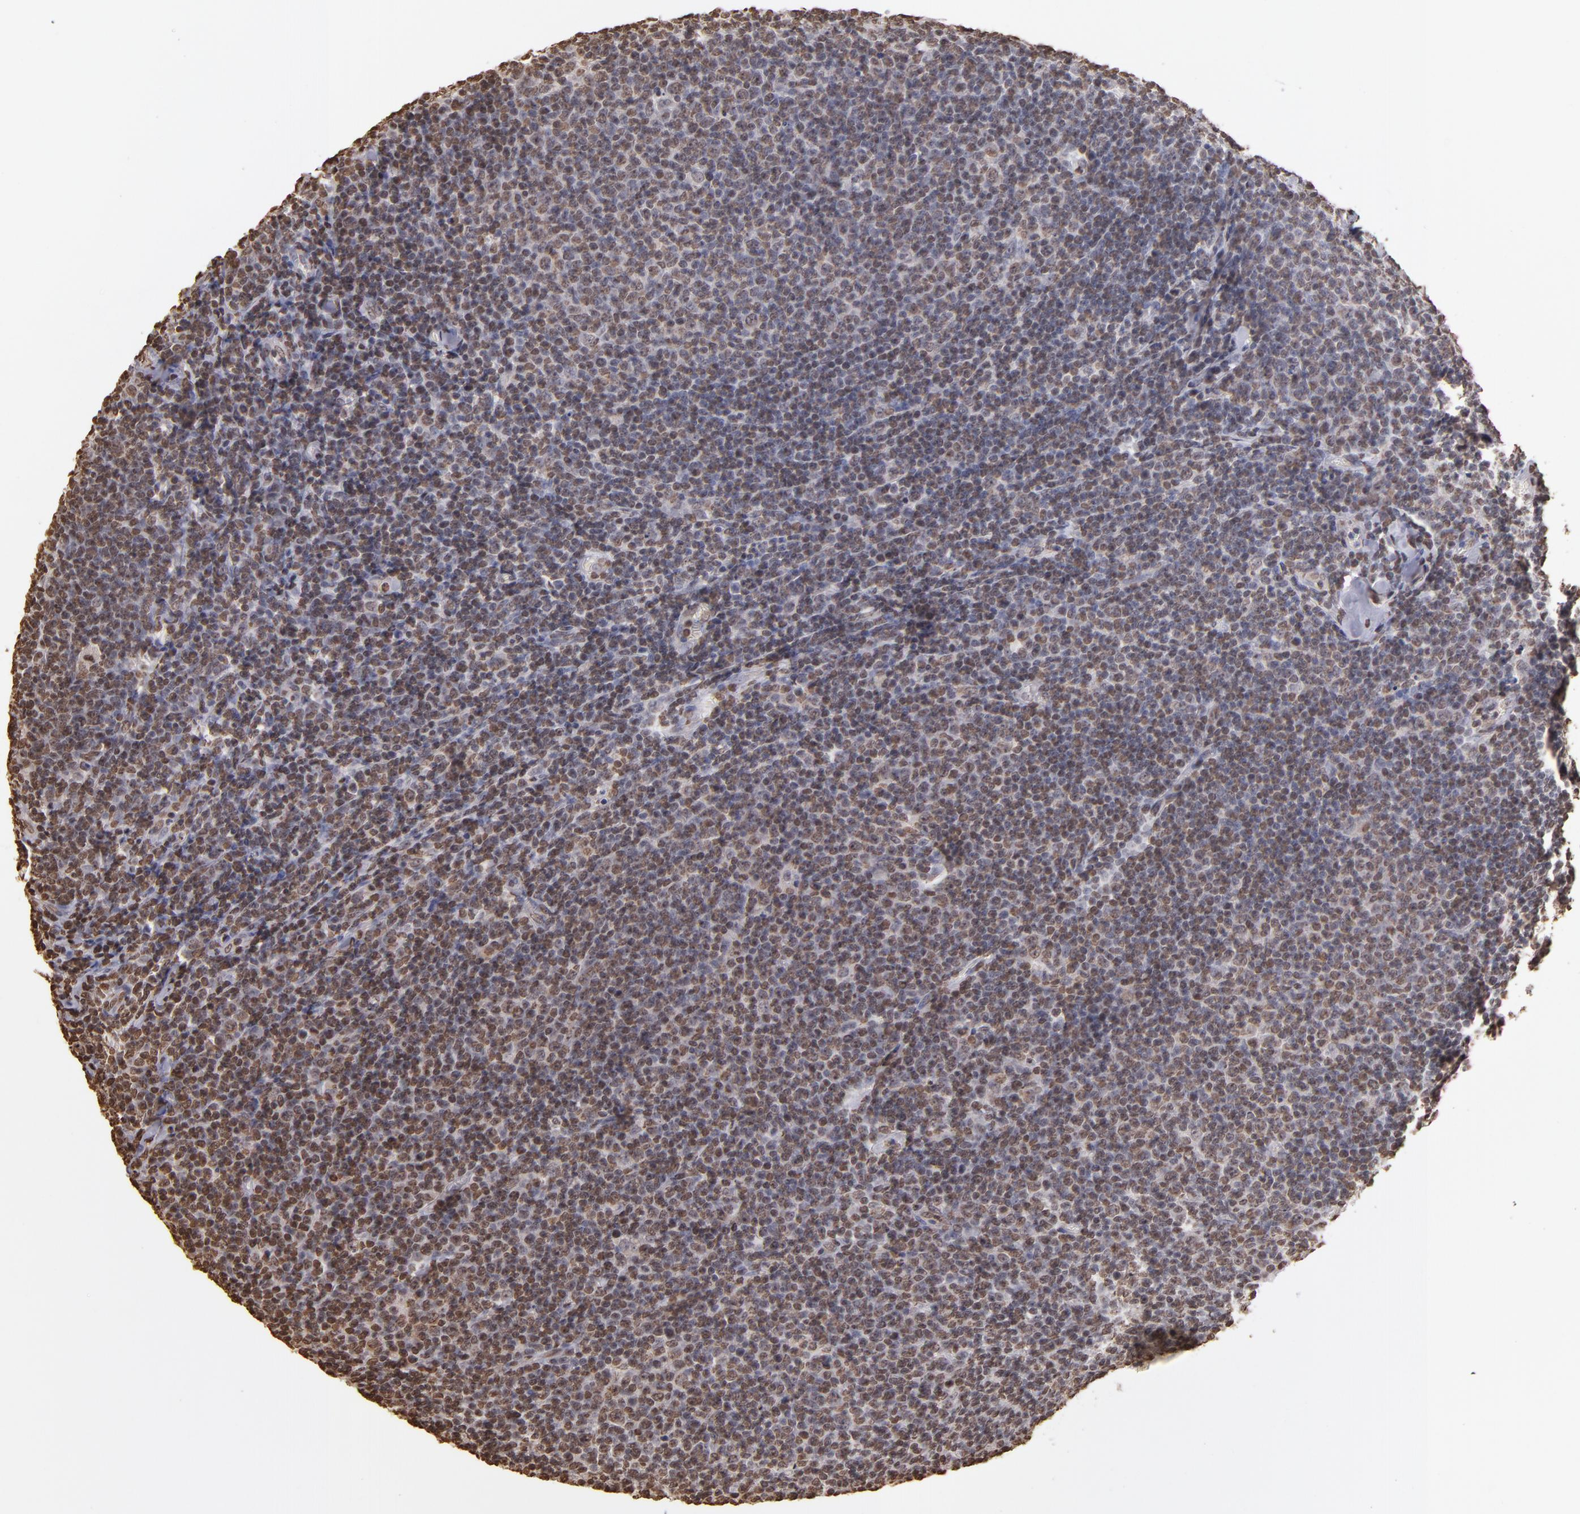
{"staining": {"intensity": "moderate", "quantity": "25%-75%", "location": "nuclear"}, "tissue": "lymphoma", "cell_type": "Tumor cells", "image_type": "cancer", "snomed": [{"axis": "morphology", "description": "Malignant lymphoma, non-Hodgkin's type, Low grade"}, {"axis": "topography", "description": "Lymph node"}], "caption": "Approximately 25%-75% of tumor cells in lymphoma reveal moderate nuclear protein staining as visualized by brown immunohistochemical staining.", "gene": "LBX1", "patient": {"sex": "male", "age": 74}}